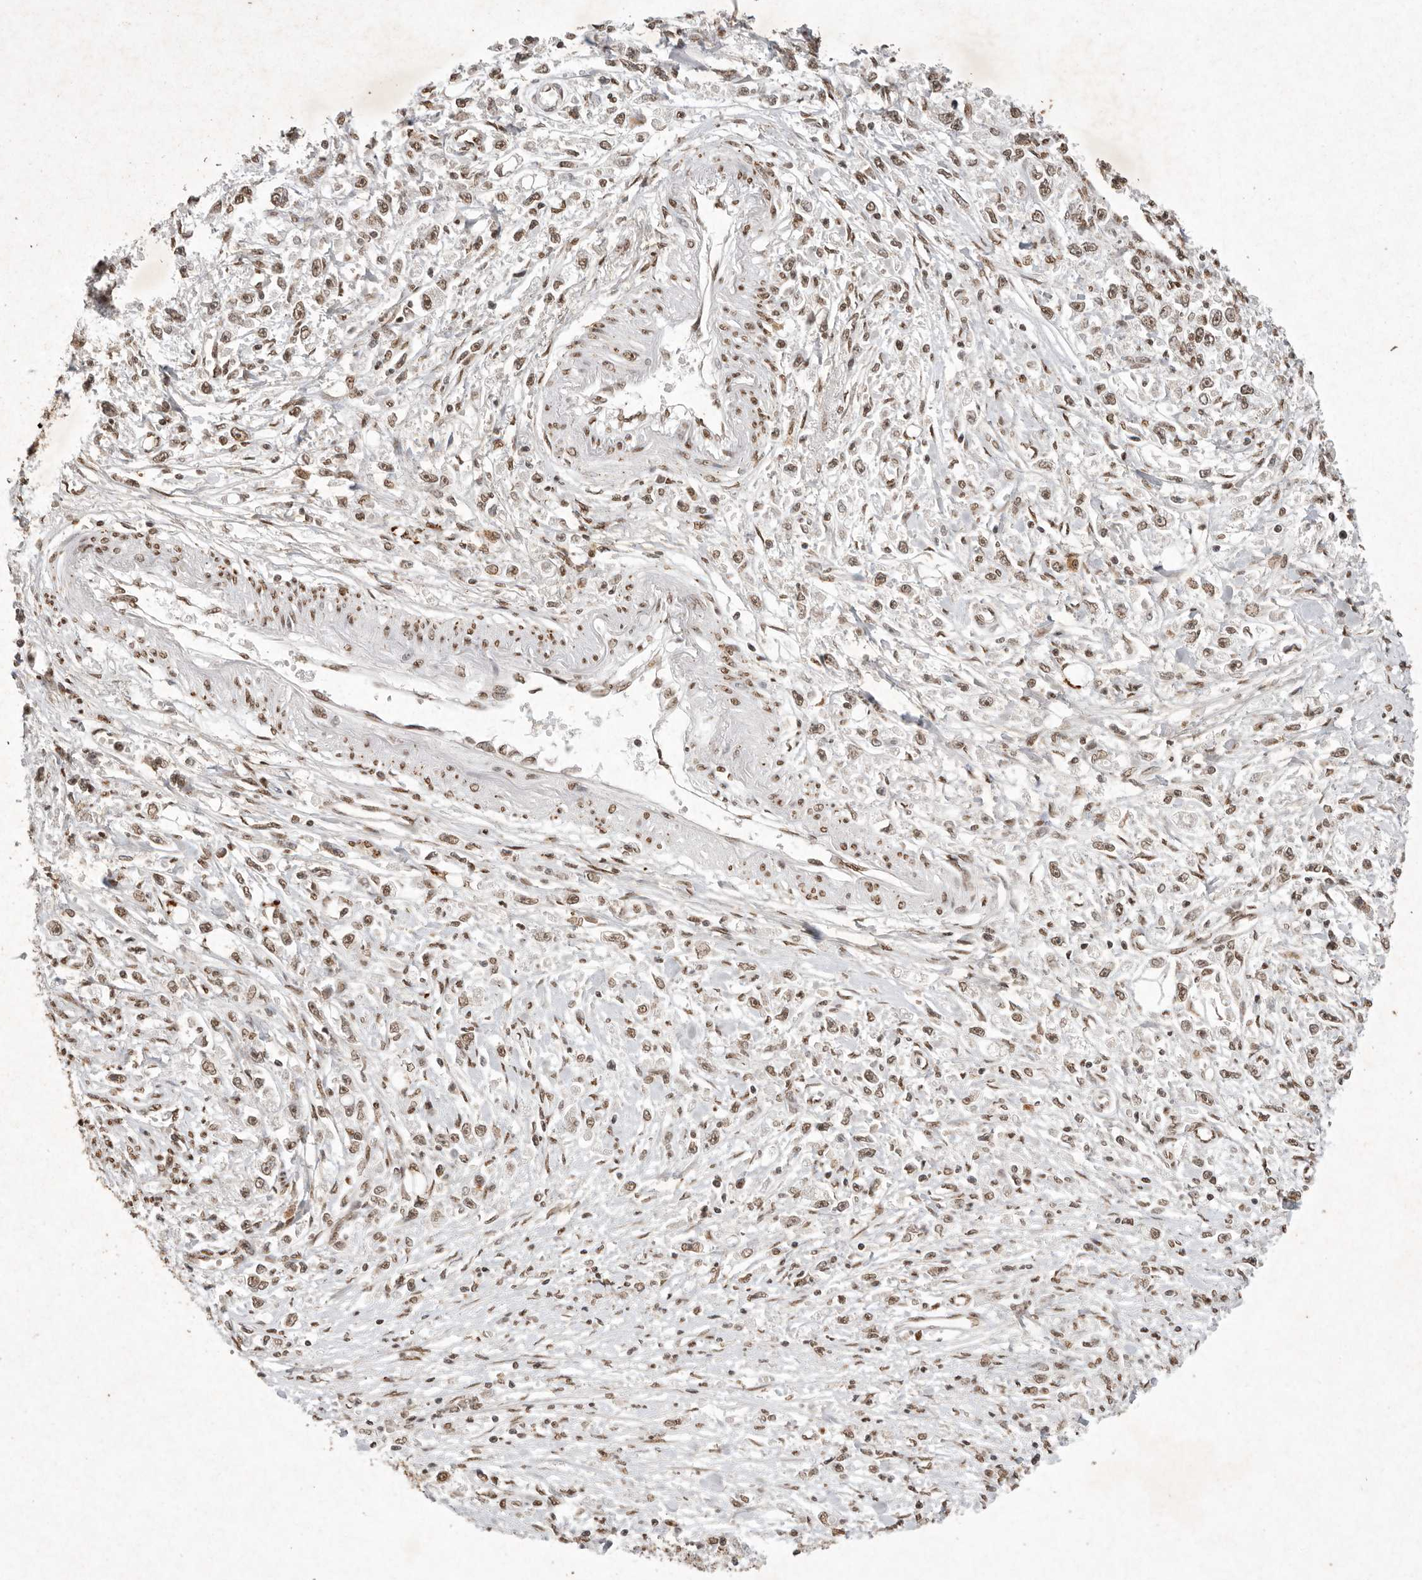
{"staining": {"intensity": "moderate", "quantity": ">75%", "location": "nuclear"}, "tissue": "stomach cancer", "cell_type": "Tumor cells", "image_type": "cancer", "snomed": [{"axis": "morphology", "description": "Adenocarcinoma, NOS"}, {"axis": "topography", "description": "Stomach"}], "caption": "IHC staining of stomach adenocarcinoma, which demonstrates medium levels of moderate nuclear positivity in approximately >75% of tumor cells indicating moderate nuclear protein positivity. The staining was performed using DAB (brown) for protein detection and nuclei were counterstained in hematoxylin (blue).", "gene": "NKX3-2", "patient": {"sex": "female", "age": 59}}